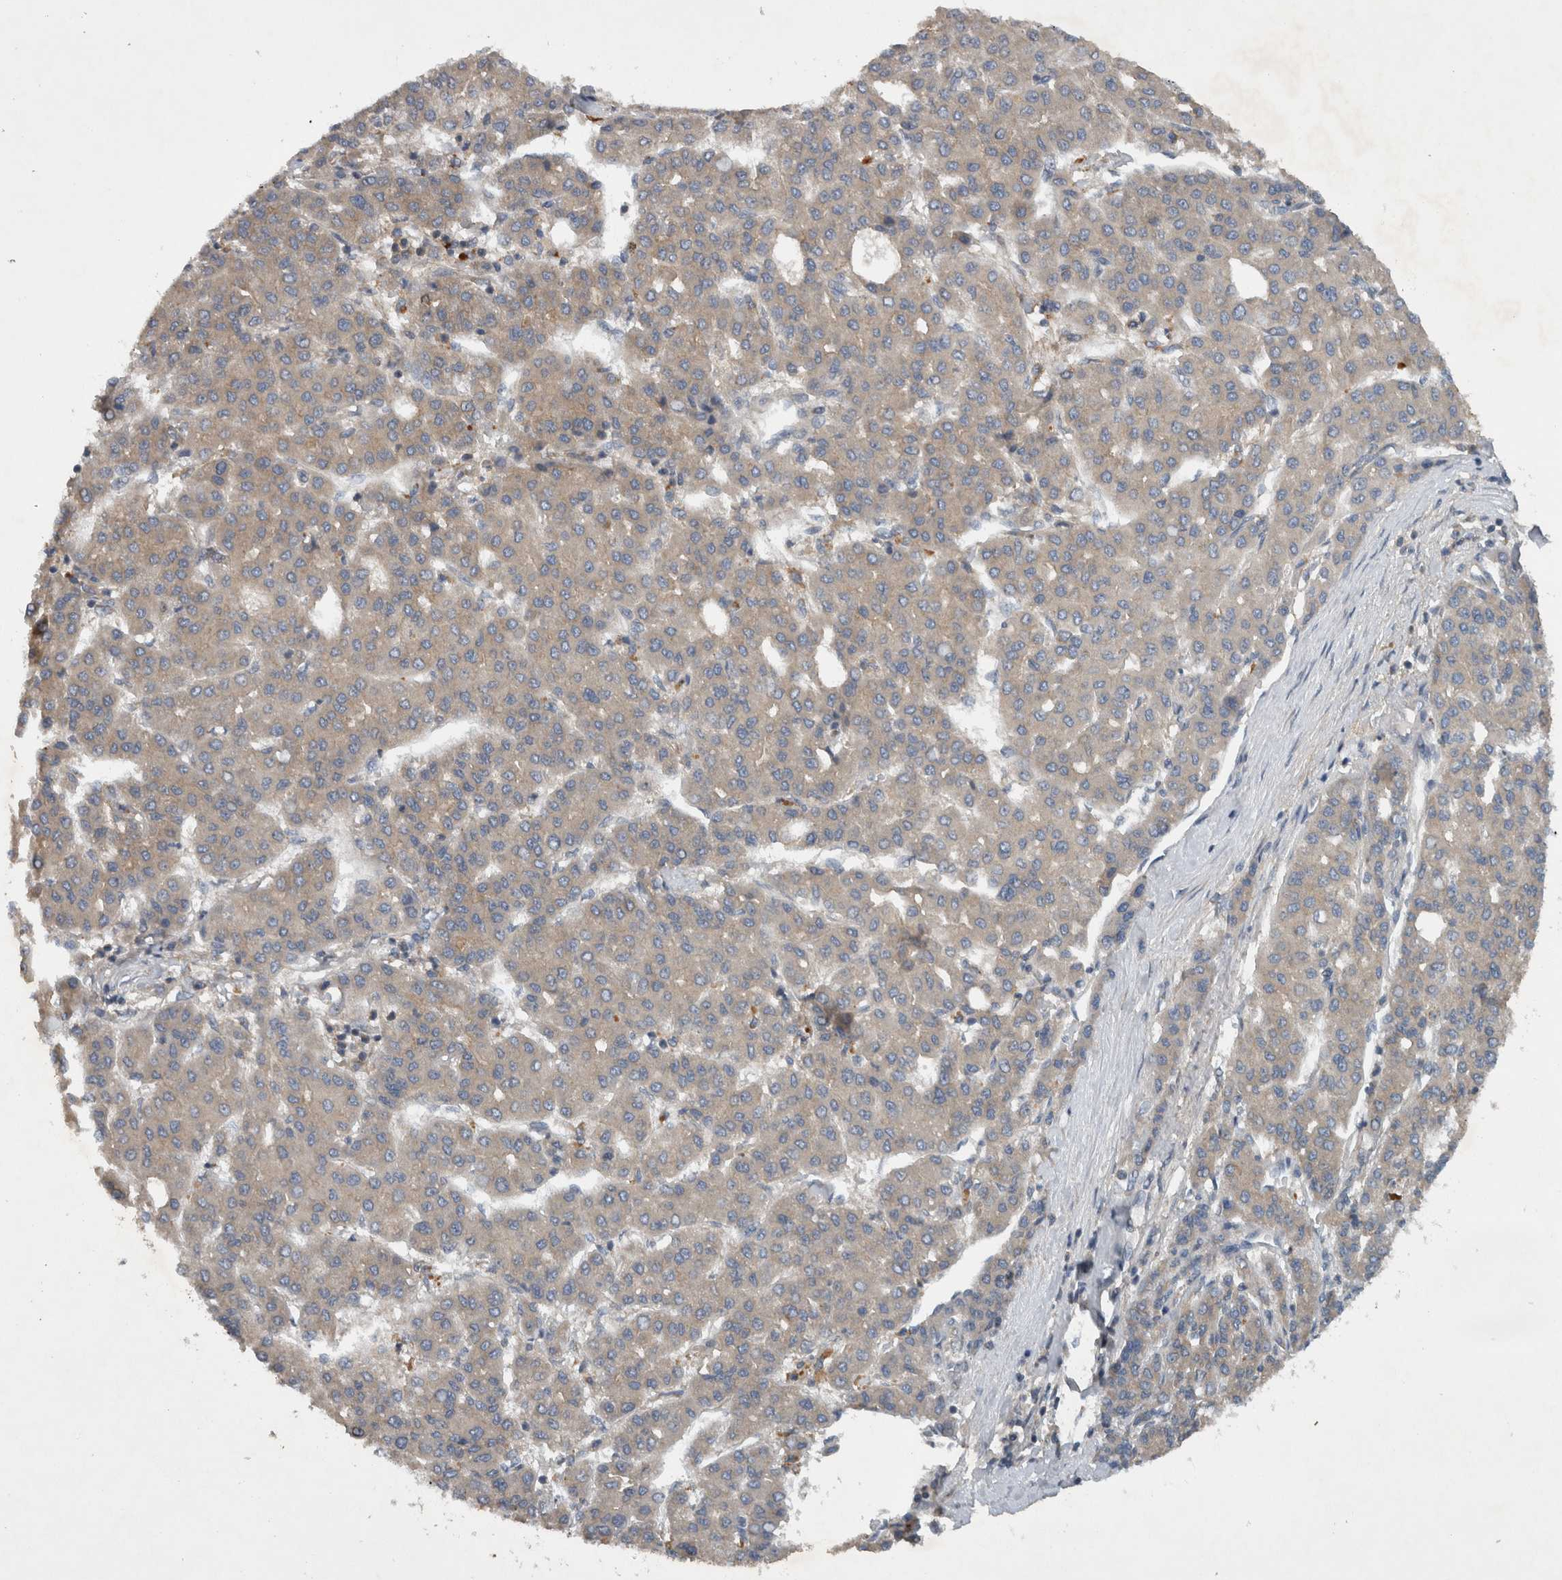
{"staining": {"intensity": "negative", "quantity": "none", "location": "none"}, "tissue": "liver cancer", "cell_type": "Tumor cells", "image_type": "cancer", "snomed": [{"axis": "morphology", "description": "Carcinoma, Hepatocellular, NOS"}, {"axis": "topography", "description": "Liver"}], "caption": "Immunohistochemical staining of hepatocellular carcinoma (liver) exhibits no significant expression in tumor cells.", "gene": "SCARA5", "patient": {"sex": "male", "age": 65}}